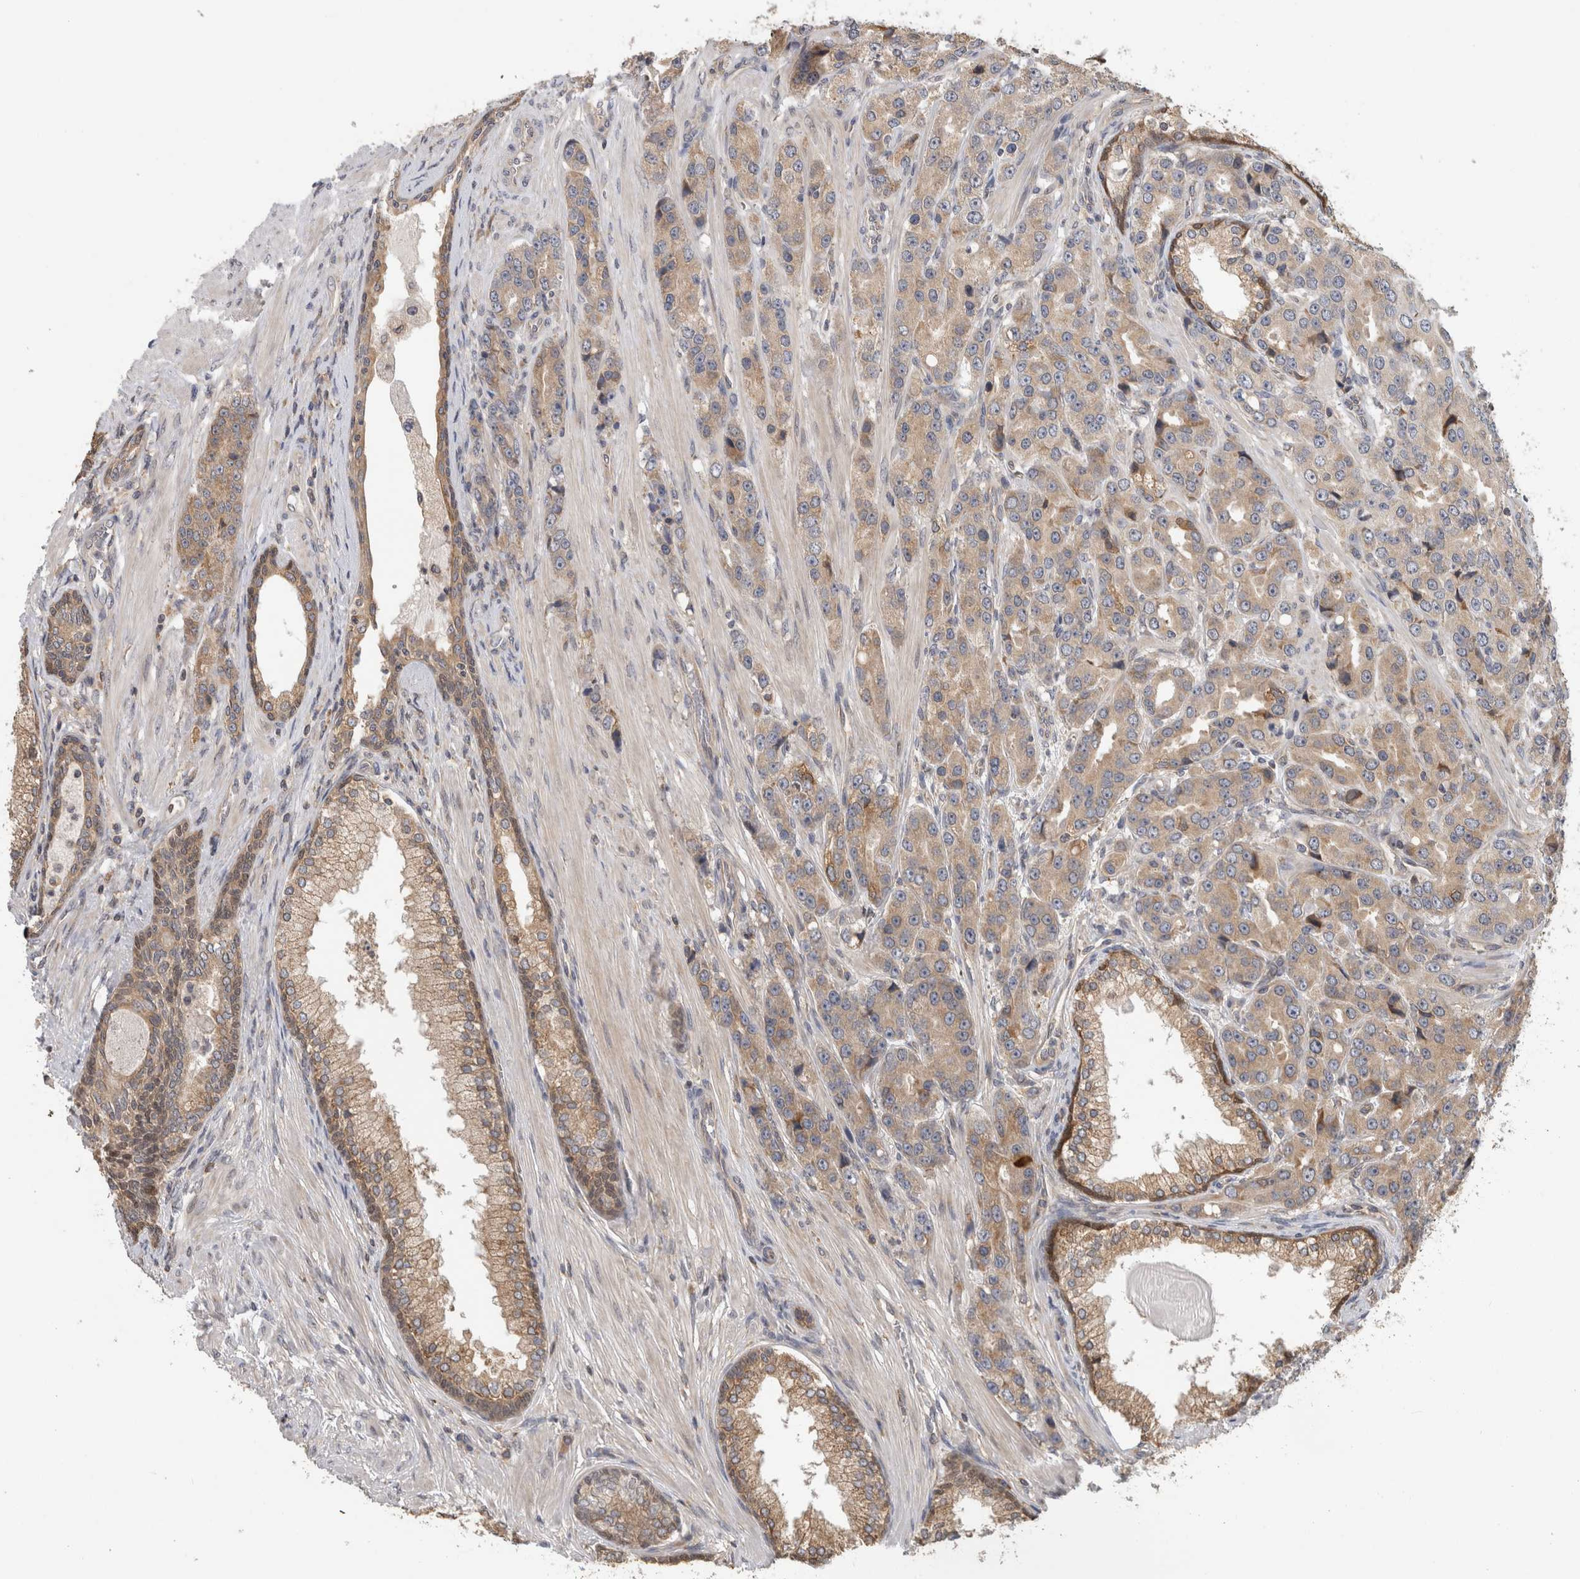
{"staining": {"intensity": "moderate", "quantity": ">75%", "location": "cytoplasmic/membranous"}, "tissue": "prostate cancer", "cell_type": "Tumor cells", "image_type": "cancer", "snomed": [{"axis": "morphology", "description": "Adenocarcinoma, High grade"}, {"axis": "topography", "description": "Prostate"}], "caption": "Immunohistochemical staining of human adenocarcinoma (high-grade) (prostate) displays moderate cytoplasmic/membranous protein staining in about >75% of tumor cells. (IHC, brightfield microscopy, high magnification).", "gene": "PARP6", "patient": {"sex": "male", "age": 60}}